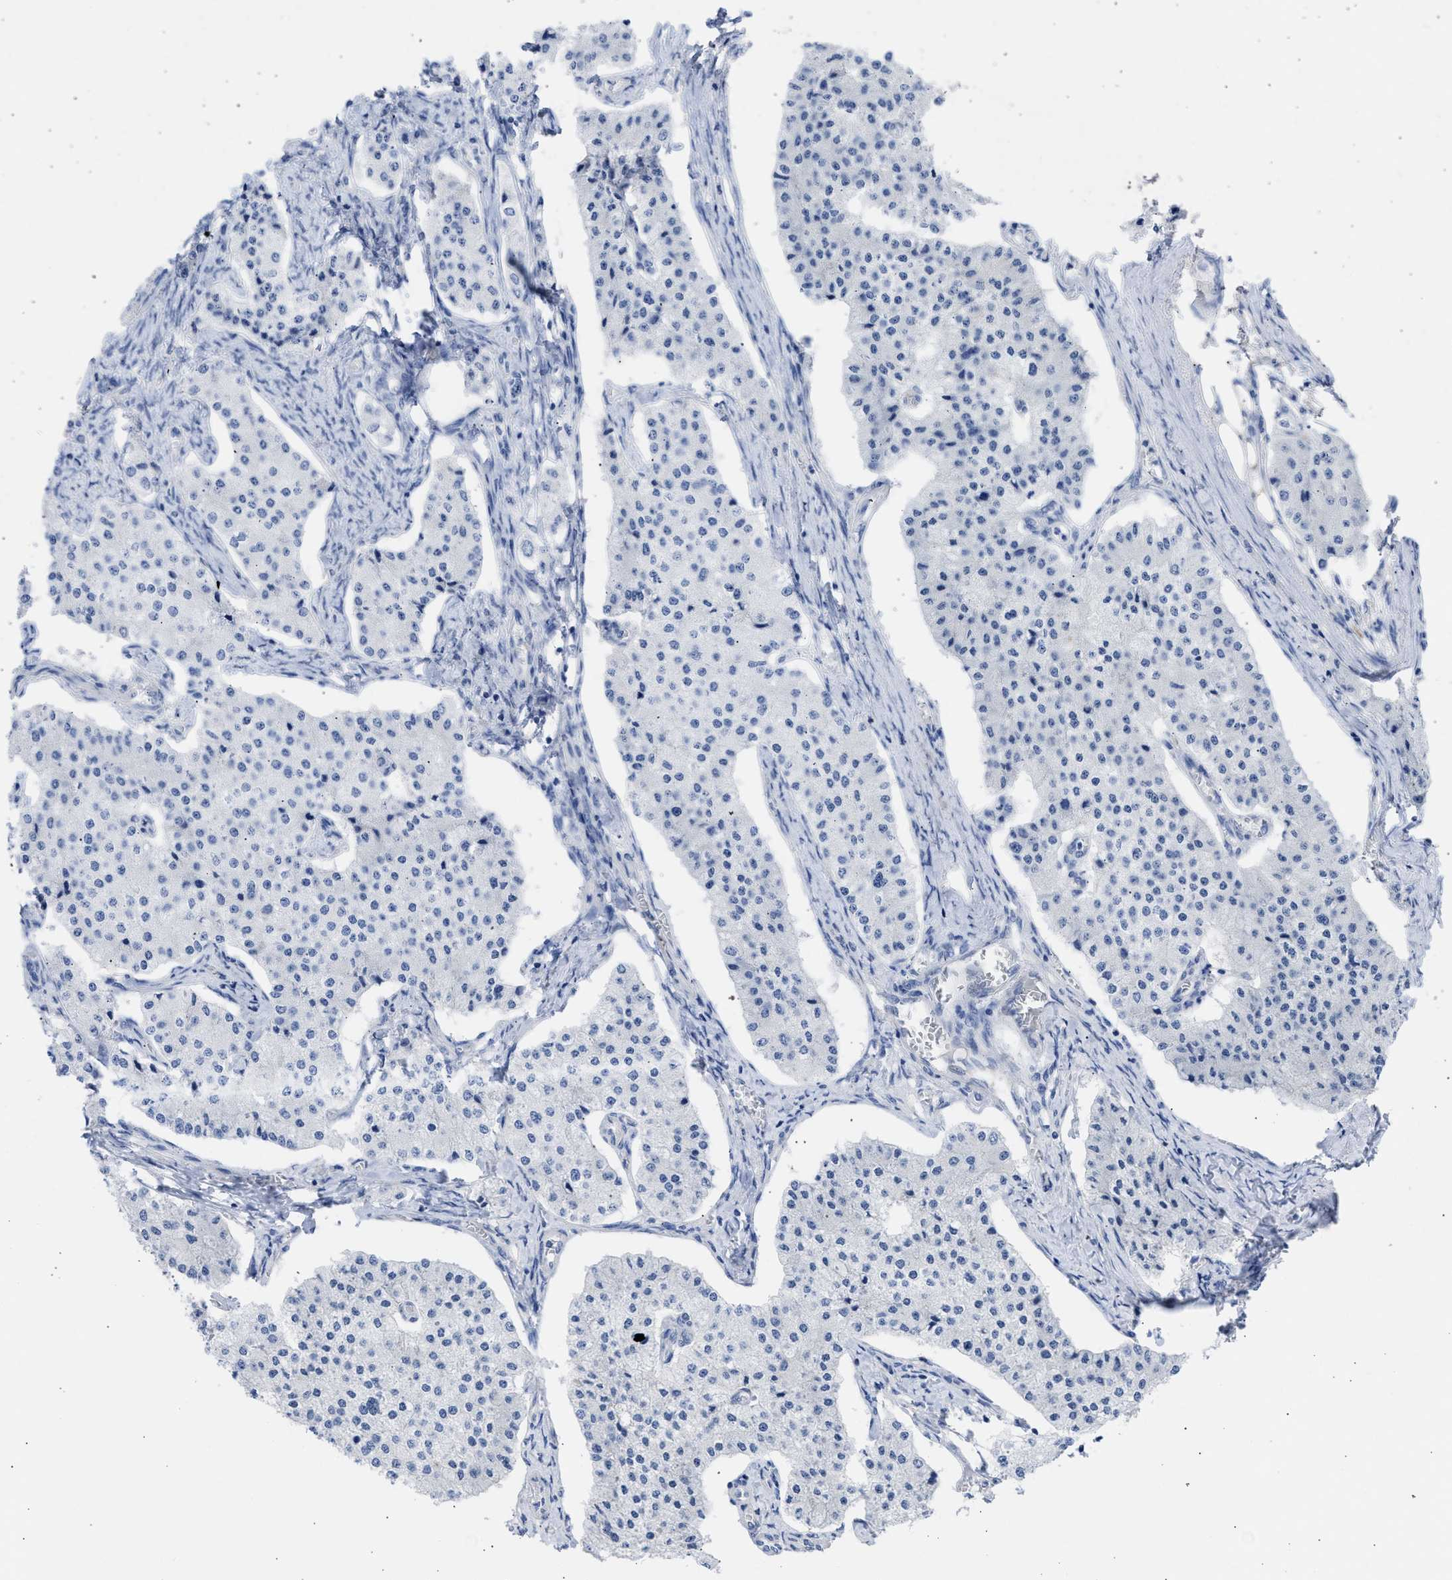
{"staining": {"intensity": "negative", "quantity": "none", "location": "none"}, "tissue": "carcinoid", "cell_type": "Tumor cells", "image_type": "cancer", "snomed": [{"axis": "morphology", "description": "Carcinoid, malignant, NOS"}, {"axis": "topography", "description": "Colon"}], "caption": "IHC of carcinoid (malignant) reveals no staining in tumor cells. (DAB (3,3'-diaminobenzidine) immunohistochemistry with hematoxylin counter stain).", "gene": "RSPH1", "patient": {"sex": "female", "age": 52}}